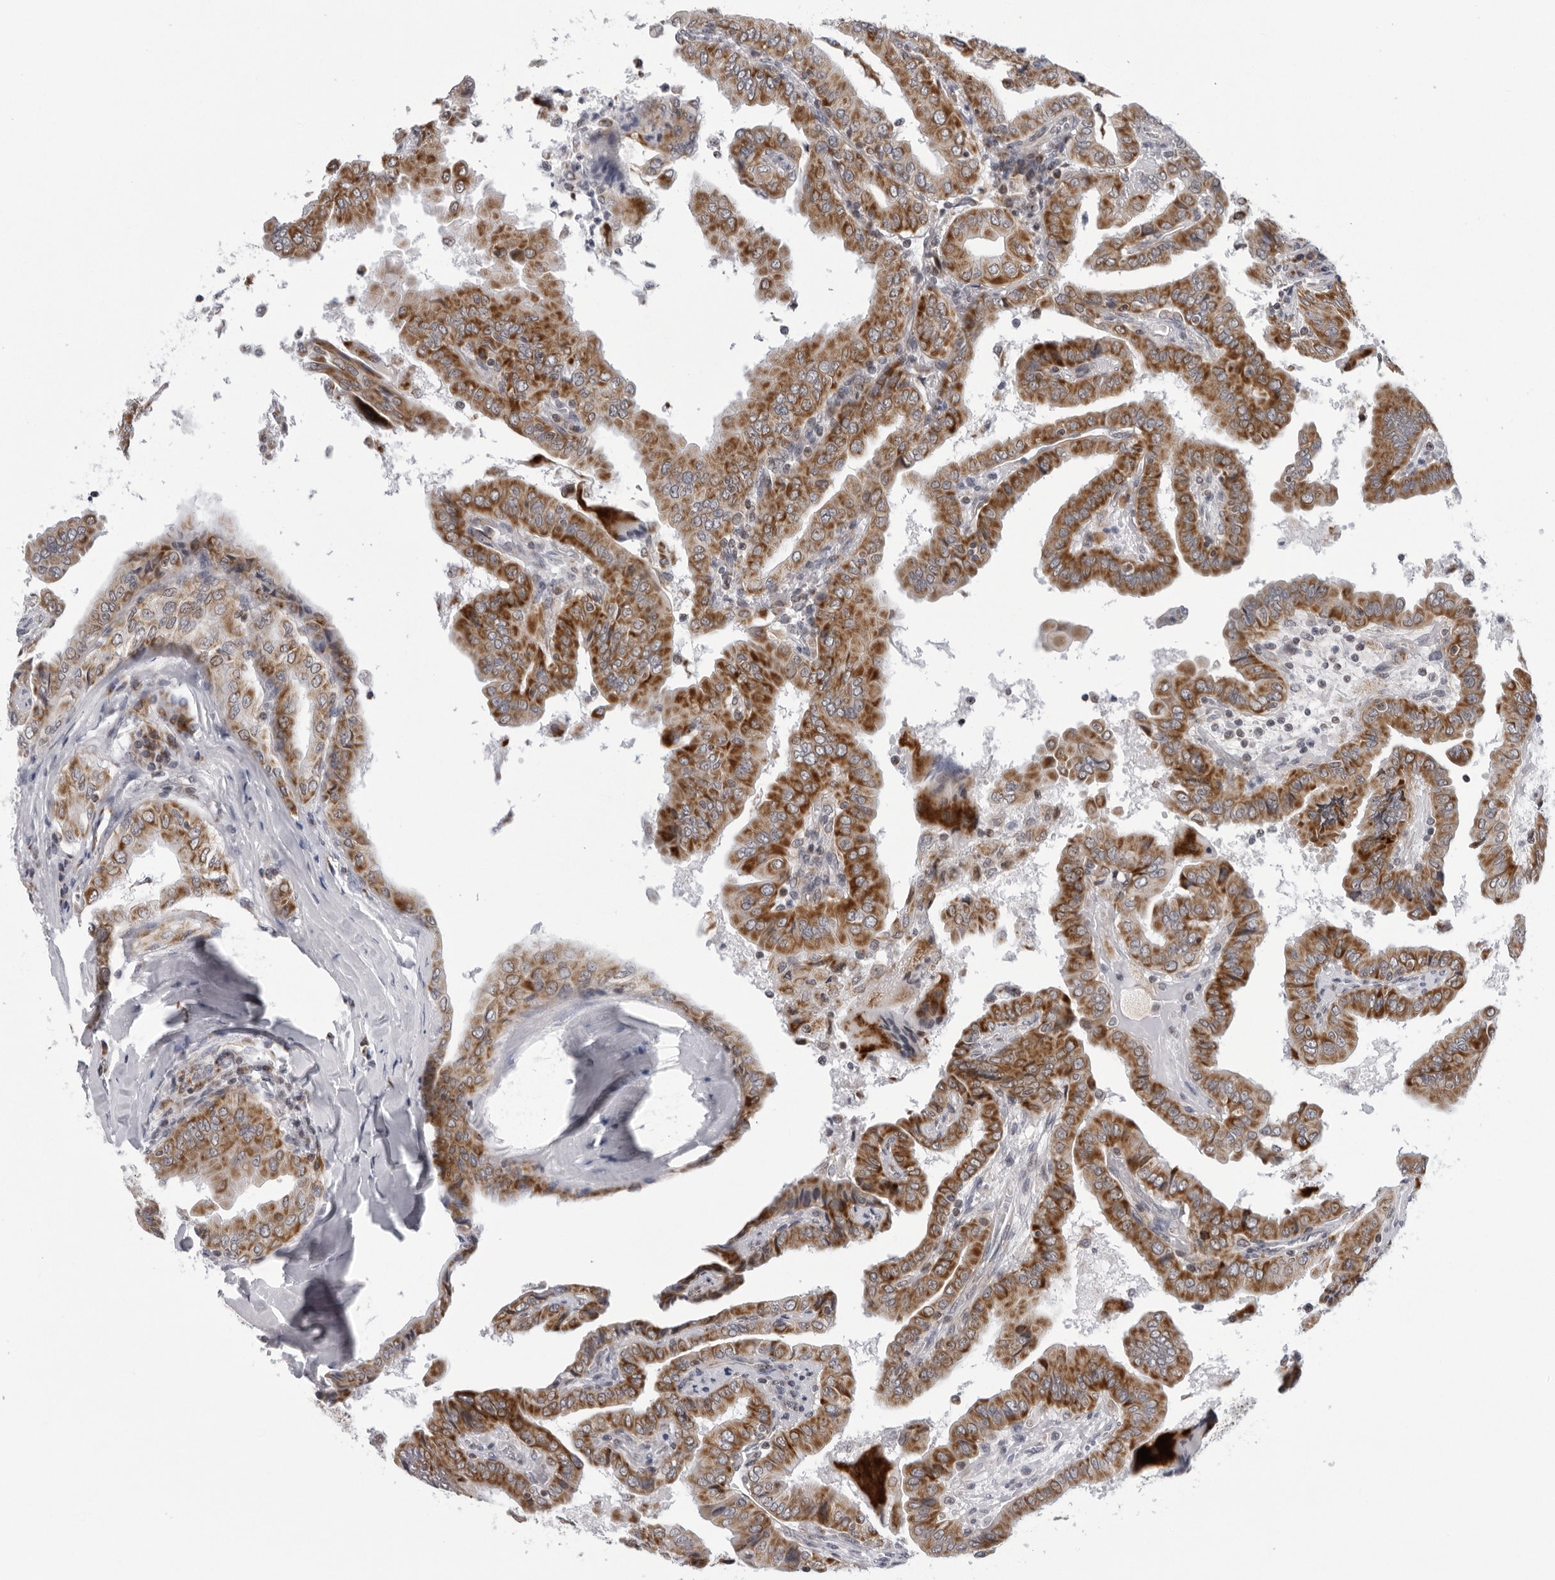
{"staining": {"intensity": "strong", "quantity": ">75%", "location": "cytoplasmic/membranous"}, "tissue": "thyroid cancer", "cell_type": "Tumor cells", "image_type": "cancer", "snomed": [{"axis": "morphology", "description": "Papillary adenocarcinoma, NOS"}, {"axis": "topography", "description": "Thyroid gland"}], "caption": "Thyroid papillary adenocarcinoma stained with immunohistochemistry (IHC) displays strong cytoplasmic/membranous staining in approximately >75% of tumor cells. Nuclei are stained in blue.", "gene": "CPT2", "patient": {"sex": "male", "age": 33}}